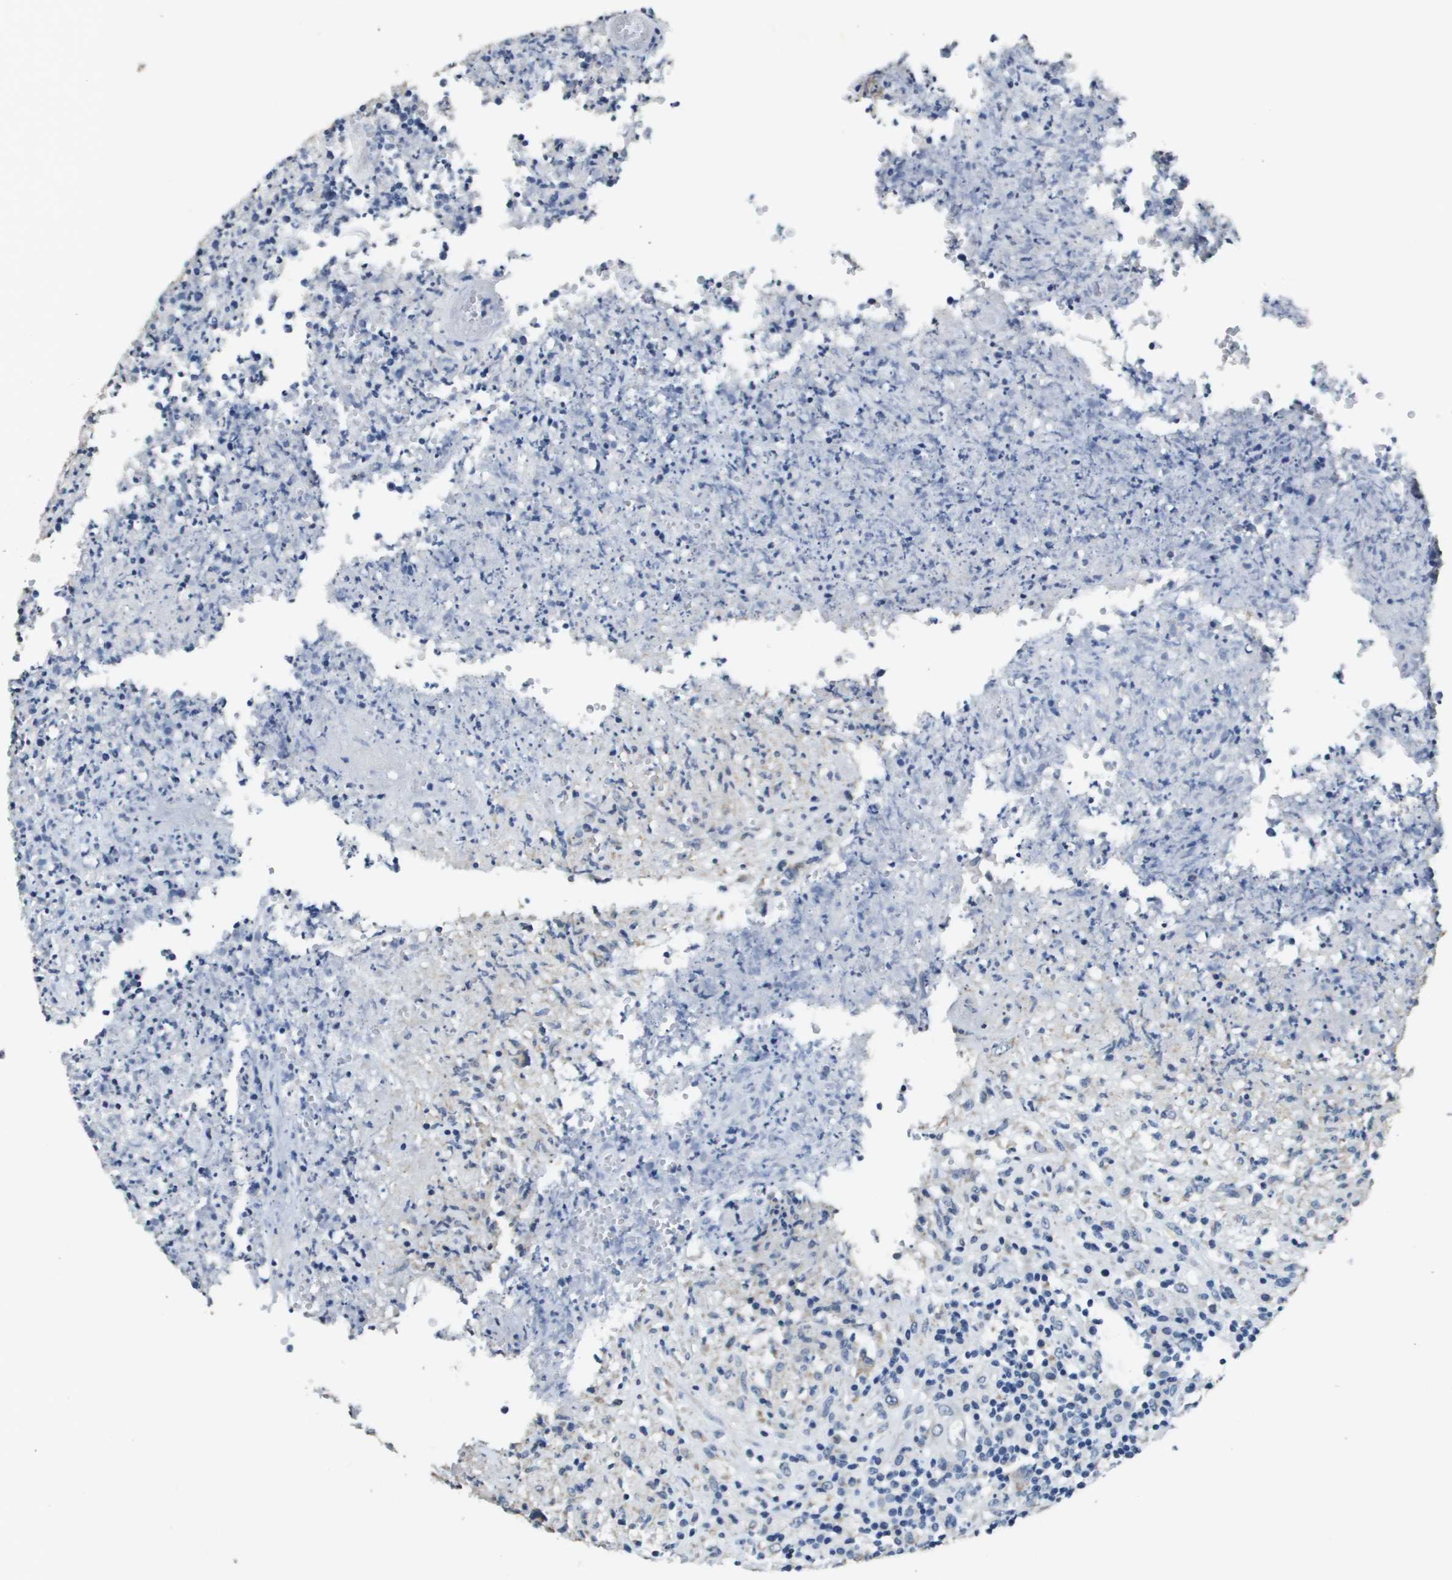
{"staining": {"intensity": "negative", "quantity": "none", "location": "none"}, "tissue": "lymphoma", "cell_type": "Tumor cells", "image_type": "cancer", "snomed": [{"axis": "morphology", "description": "Malignant lymphoma, non-Hodgkin's type, High grade"}, {"axis": "topography", "description": "Lymph node"}], "caption": "Immunohistochemistry photomicrograph of human lymphoma stained for a protein (brown), which demonstrates no staining in tumor cells. (Brightfield microscopy of DAB immunohistochemistry (IHC) at high magnification).", "gene": "MT3", "patient": {"sex": "female", "age": 84}}